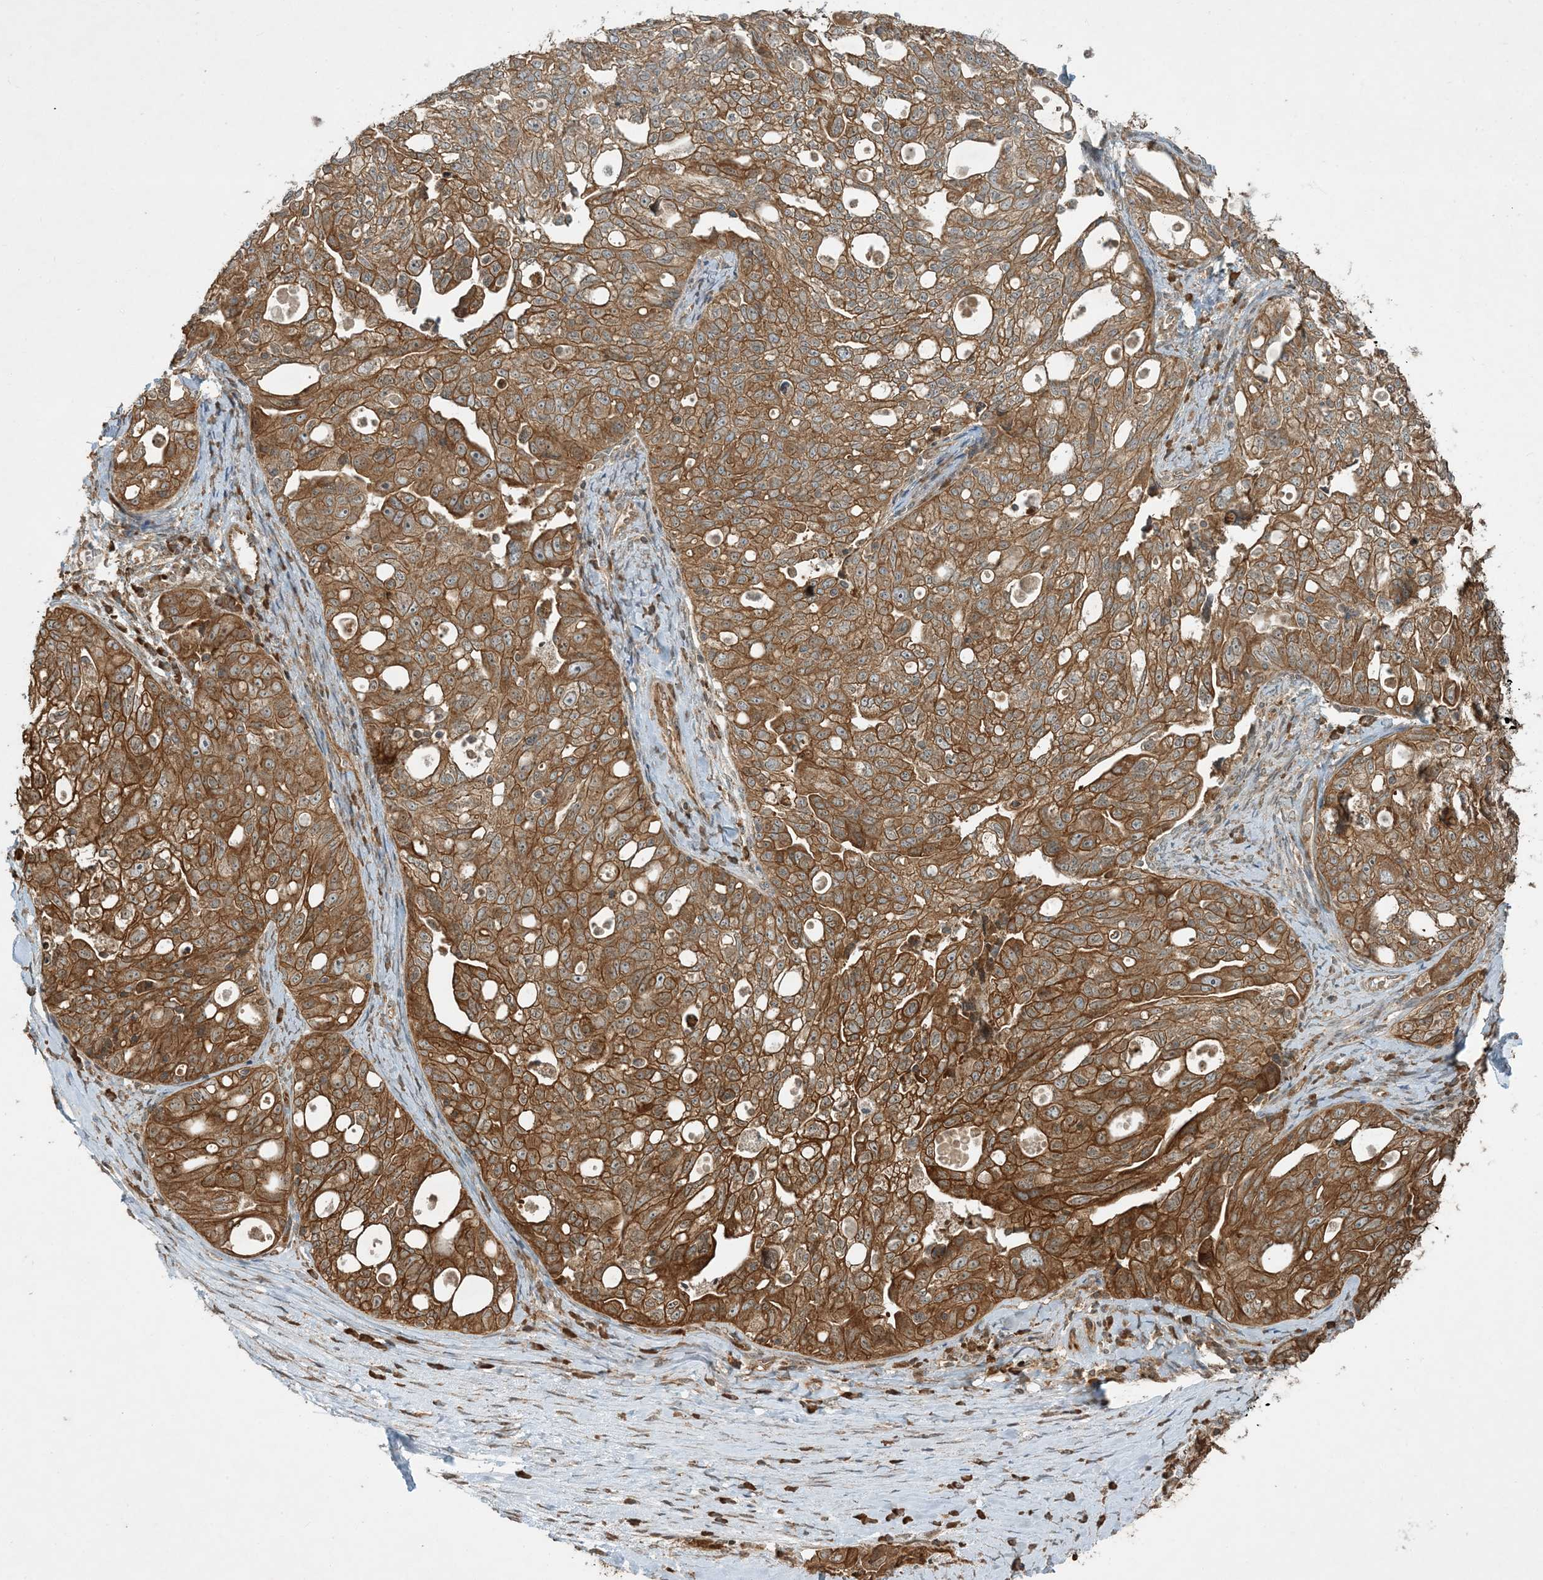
{"staining": {"intensity": "moderate", "quantity": ">75%", "location": "cytoplasmic/membranous"}, "tissue": "ovarian cancer", "cell_type": "Tumor cells", "image_type": "cancer", "snomed": [{"axis": "morphology", "description": "Carcinoma, NOS"}, {"axis": "morphology", "description": "Cystadenocarcinoma, serous, NOS"}, {"axis": "topography", "description": "Ovary"}], "caption": "This micrograph displays IHC staining of ovarian cancer (serous cystadenocarcinoma), with medium moderate cytoplasmic/membranous staining in approximately >75% of tumor cells.", "gene": "COMMD8", "patient": {"sex": "female", "age": 69}}